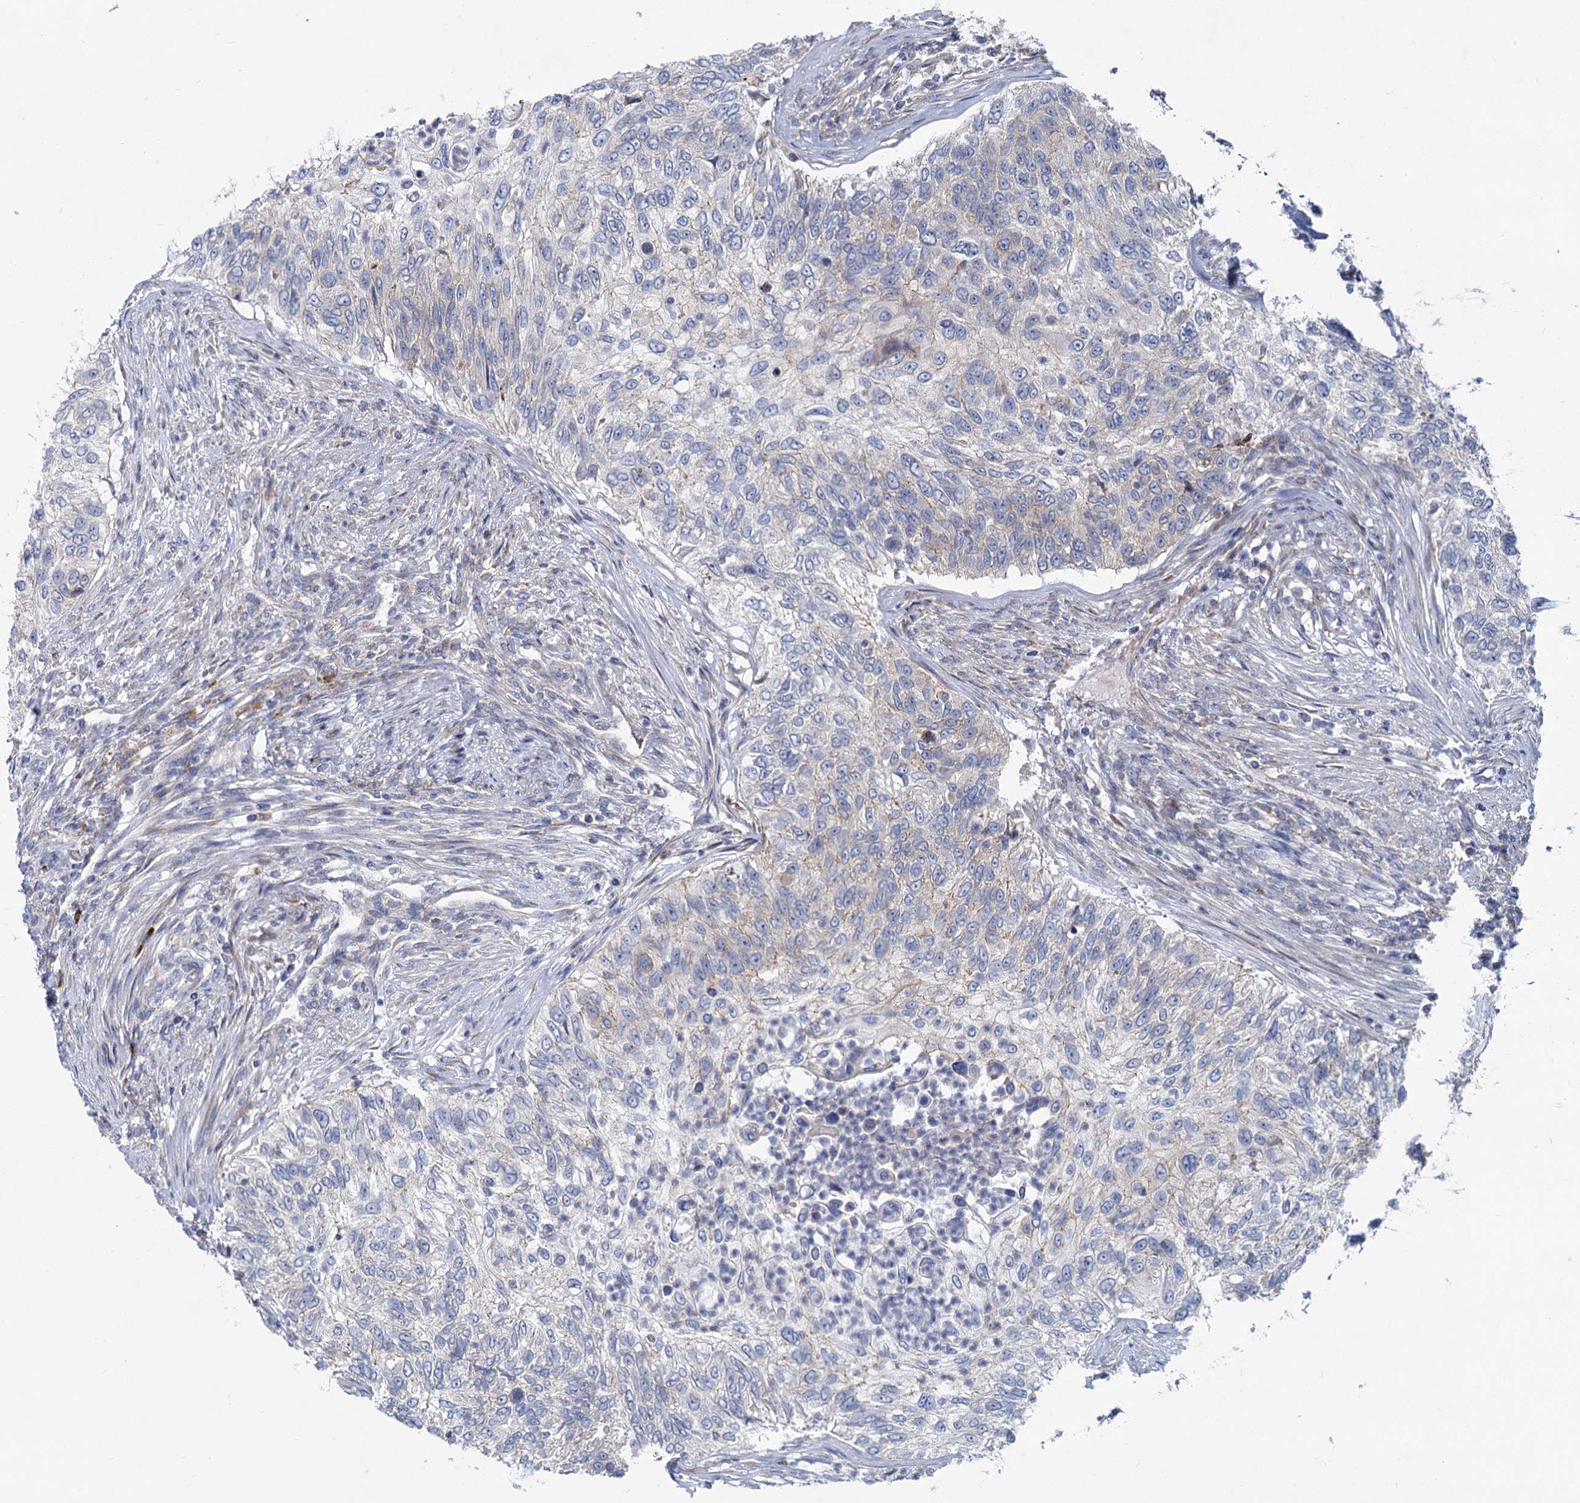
{"staining": {"intensity": "negative", "quantity": "none", "location": "none"}, "tissue": "urothelial cancer", "cell_type": "Tumor cells", "image_type": "cancer", "snomed": [{"axis": "morphology", "description": "Urothelial carcinoma, High grade"}, {"axis": "topography", "description": "Urinary bladder"}], "caption": "This histopathology image is of high-grade urothelial carcinoma stained with IHC to label a protein in brown with the nuclei are counter-stained blue. There is no positivity in tumor cells. (Stains: DAB (3,3'-diaminobenzidine) immunohistochemistry (IHC) with hematoxylin counter stain, Microscopy: brightfield microscopy at high magnification).", "gene": "PRSS35", "patient": {"sex": "female", "age": 60}}